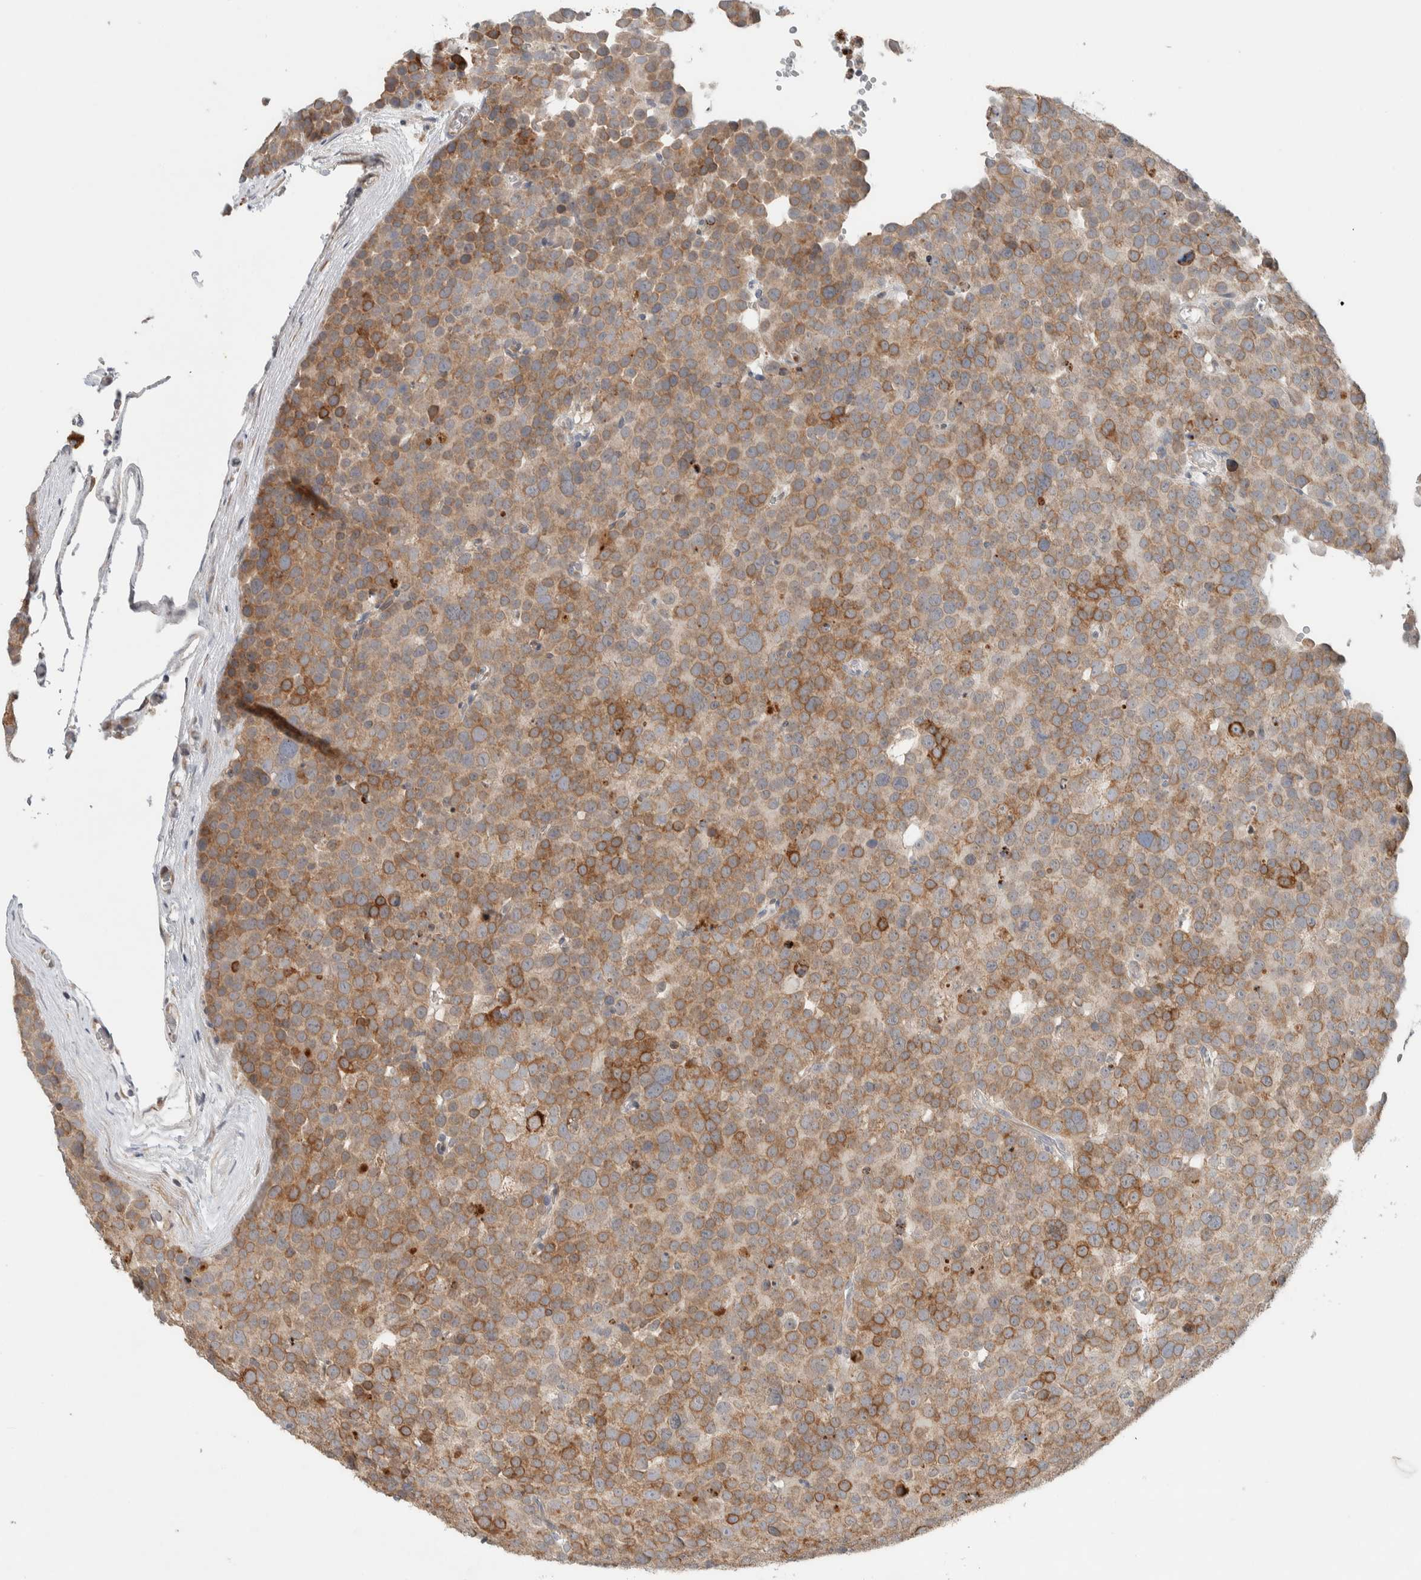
{"staining": {"intensity": "moderate", "quantity": ">75%", "location": "cytoplasmic/membranous"}, "tissue": "testis cancer", "cell_type": "Tumor cells", "image_type": "cancer", "snomed": [{"axis": "morphology", "description": "Seminoma, NOS"}, {"axis": "topography", "description": "Testis"}], "caption": "The immunohistochemical stain shows moderate cytoplasmic/membranous staining in tumor cells of testis seminoma tissue. The protein is shown in brown color, while the nuclei are stained blue.", "gene": "ADCY8", "patient": {"sex": "male", "age": 71}}